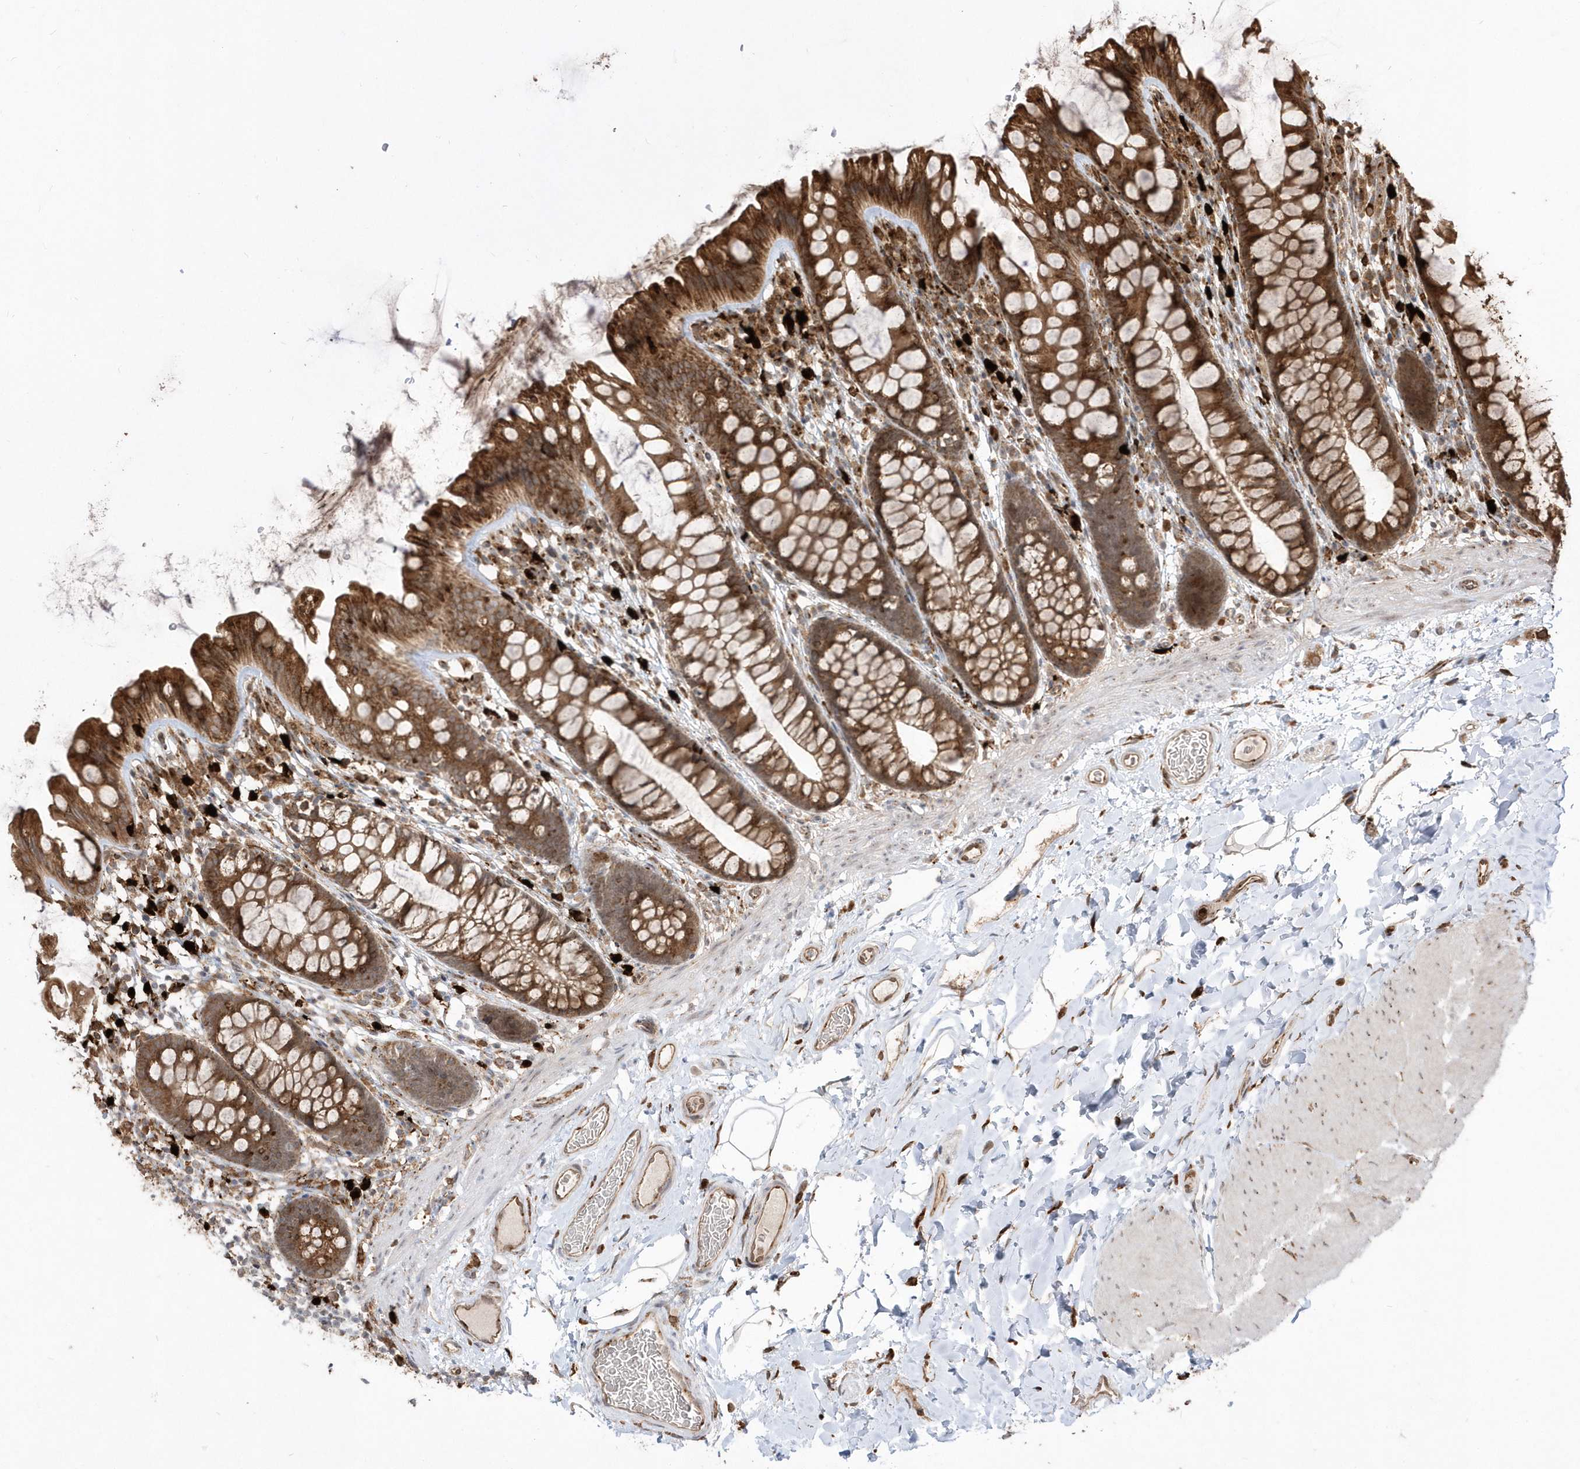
{"staining": {"intensity": "moderate", "quantity": ">75%", "location": "cytoplasmic/membranous"}, "tissue": "colon", "cell_type": "Endothelial cells", "image_type": "normal", "snomed": [{"axis": "morphology", "description": "Normal tissue, NOS"}, {"axis": "topography", "description": "Colon"}], "caption": "The image shows immunohistochemical staining of normal colon. There is moderate cytoplasmic/membranous expression is seen in about >75% of endothelial cells.", "gene": "EPC2", "patient": {"sex": "female", "age": 62}}